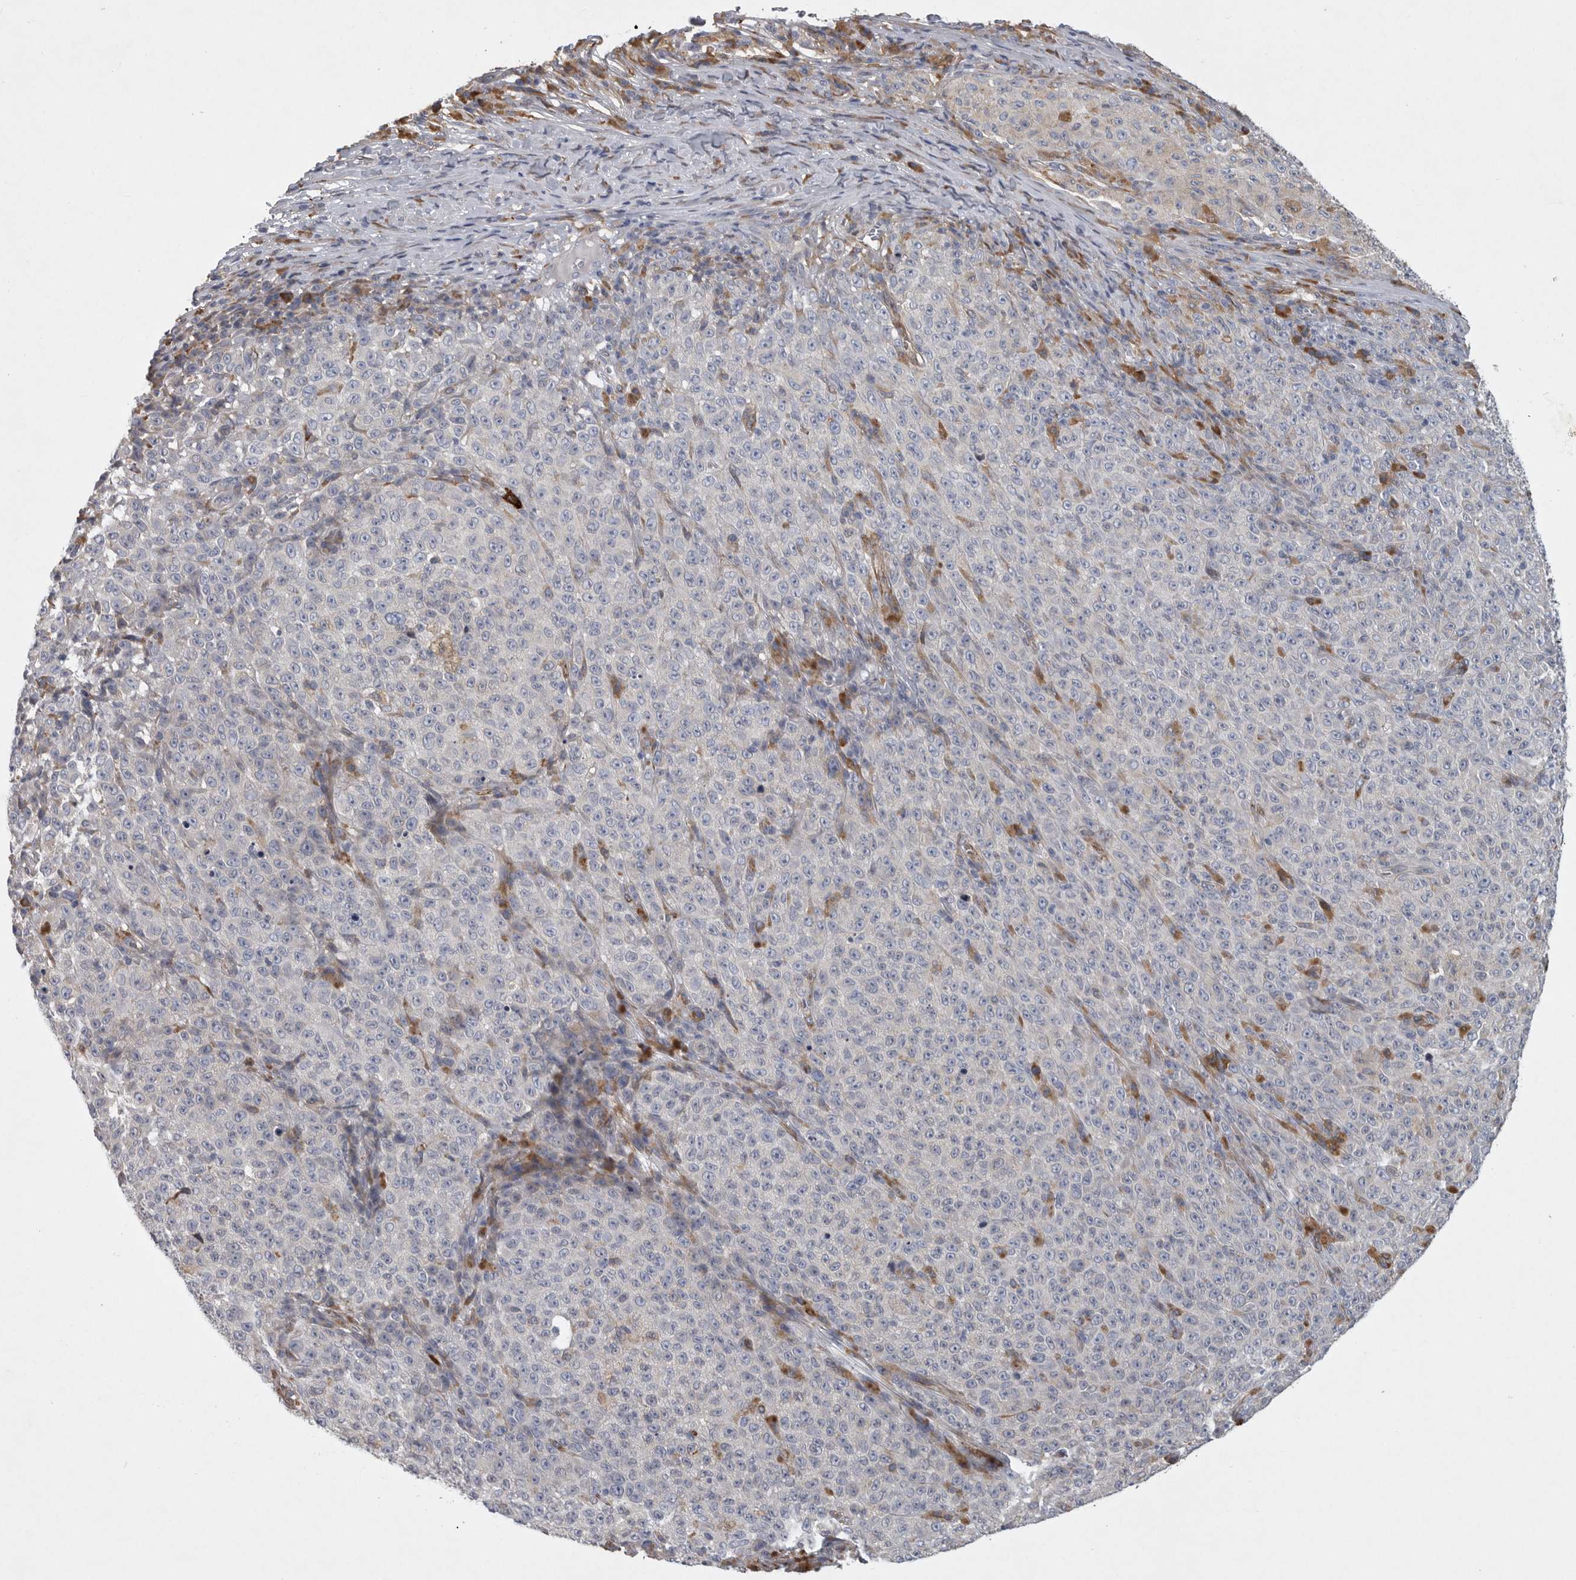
{"staining": {"intensity": "negative", "quantity": "none", "location": "none"}, "tissue": "melanoma", "cell_type": "Tumor cells", "image_type": "cancer", "snomed": [{"axis": "morphology", "description": "Malignant melanoma, NOS"}, {"axis": "topography", "description": "Skin"}], "caption": "High power microscopy photomicrograph of an immunohistochemistry image of melanoma, revealing no significant staining in tumor cells. (Immunohistochemistry, brightfield microscopy, high magnification).", "gene": "MINPP1", "patient": {"sex": "female", "age": 82}}